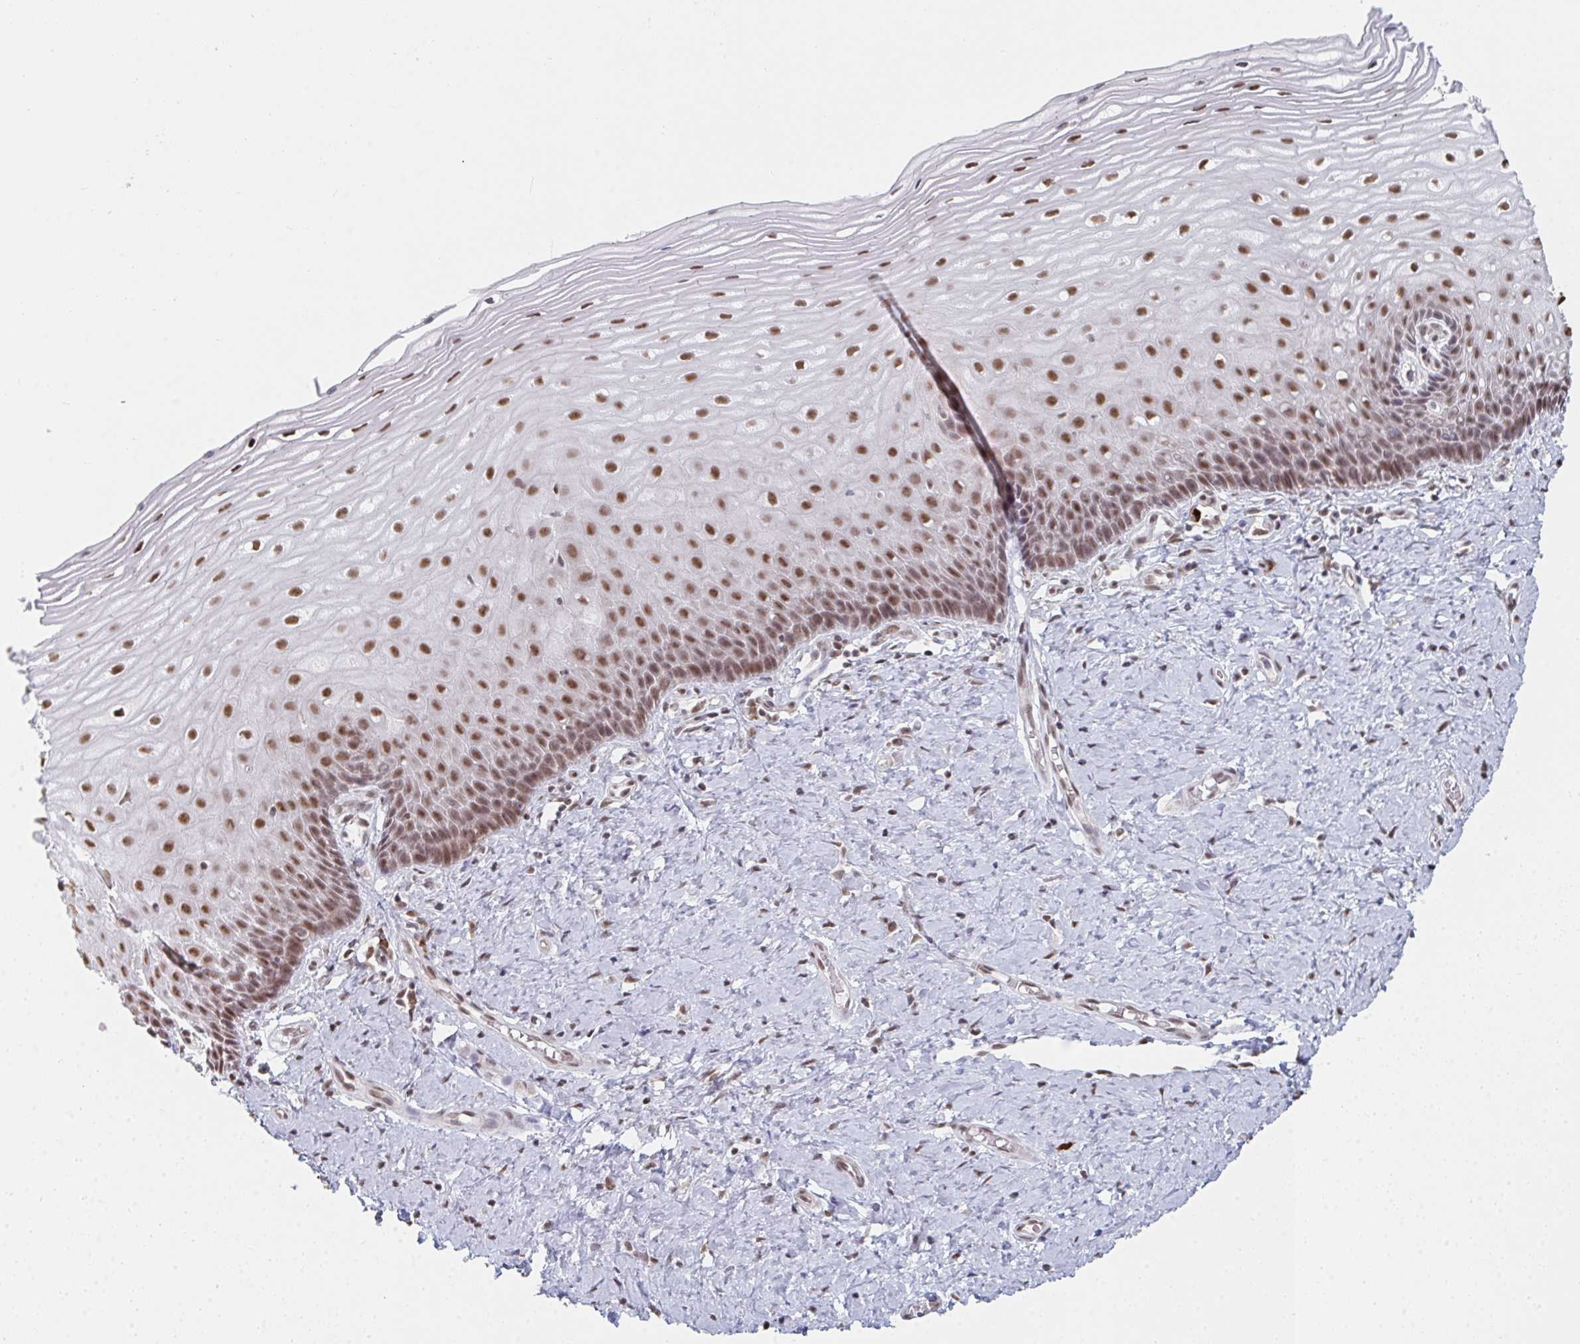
{"staining": {"intensity": "moderate", "quantity": ">75%", "location": "cytoplasmic/membranous,nuclear"}, "tissue": "cervix", "cell_type": "Glandular cells", "image_type": "normal", "snomed": [{"axis": "morphology", "description": "Normal tissue, NOS"}, {"axis": "topography", "description": "Cervix"}], "caption": "Protein analysis of unremarkable cervix reveals moderate cytoplasmic/membranous,nuclear expression in about >75% of glandular cells.", "gene": "MBNL1", "patient": {"sex": "female", "age": 37}}